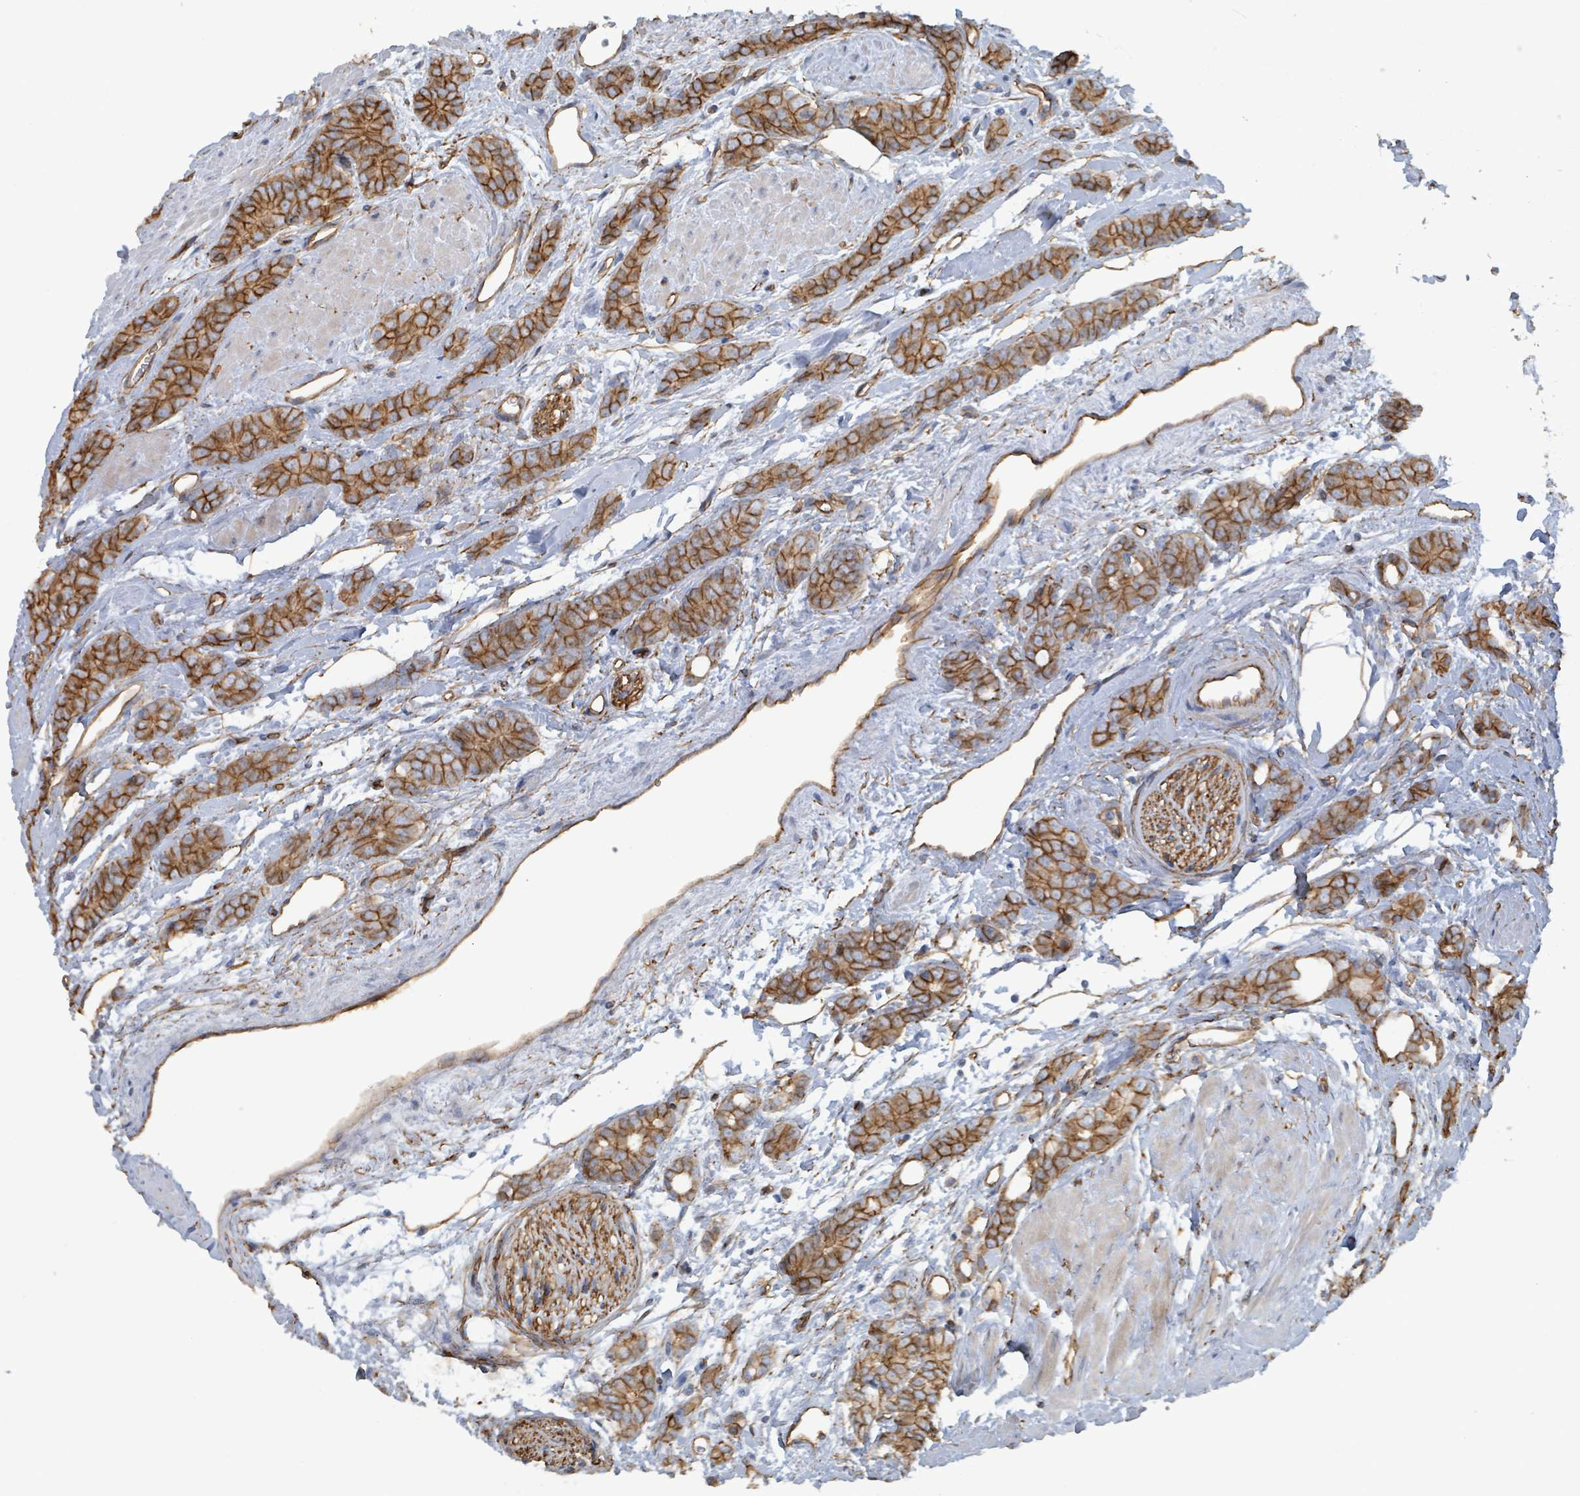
{"staining": {"intensity": "moderate", "quantity": ">75%", "location": "cytoplasmic/membranous"}, "tissue": "prostate cancer", "cell_type": "Tumor cells", "image_type": "cancer", "snomed": [{"axis": "morphology", "description": "Adenocarcinoma, High grade"}, {"axis": "topography", "description": "Prostate"}], "caption": "Prostate cancer (adenocarcinoma (high-grade)) was stained to show a protein in brown. There is medium levels of moderate cytoplasmic/membranous expression in about >75% of tumor cells. (brown staining indicates protein expression, while blue staining denotes nuclei).", "gene": "LDOC1", "patient": {"sex": "male", "age": 62}}